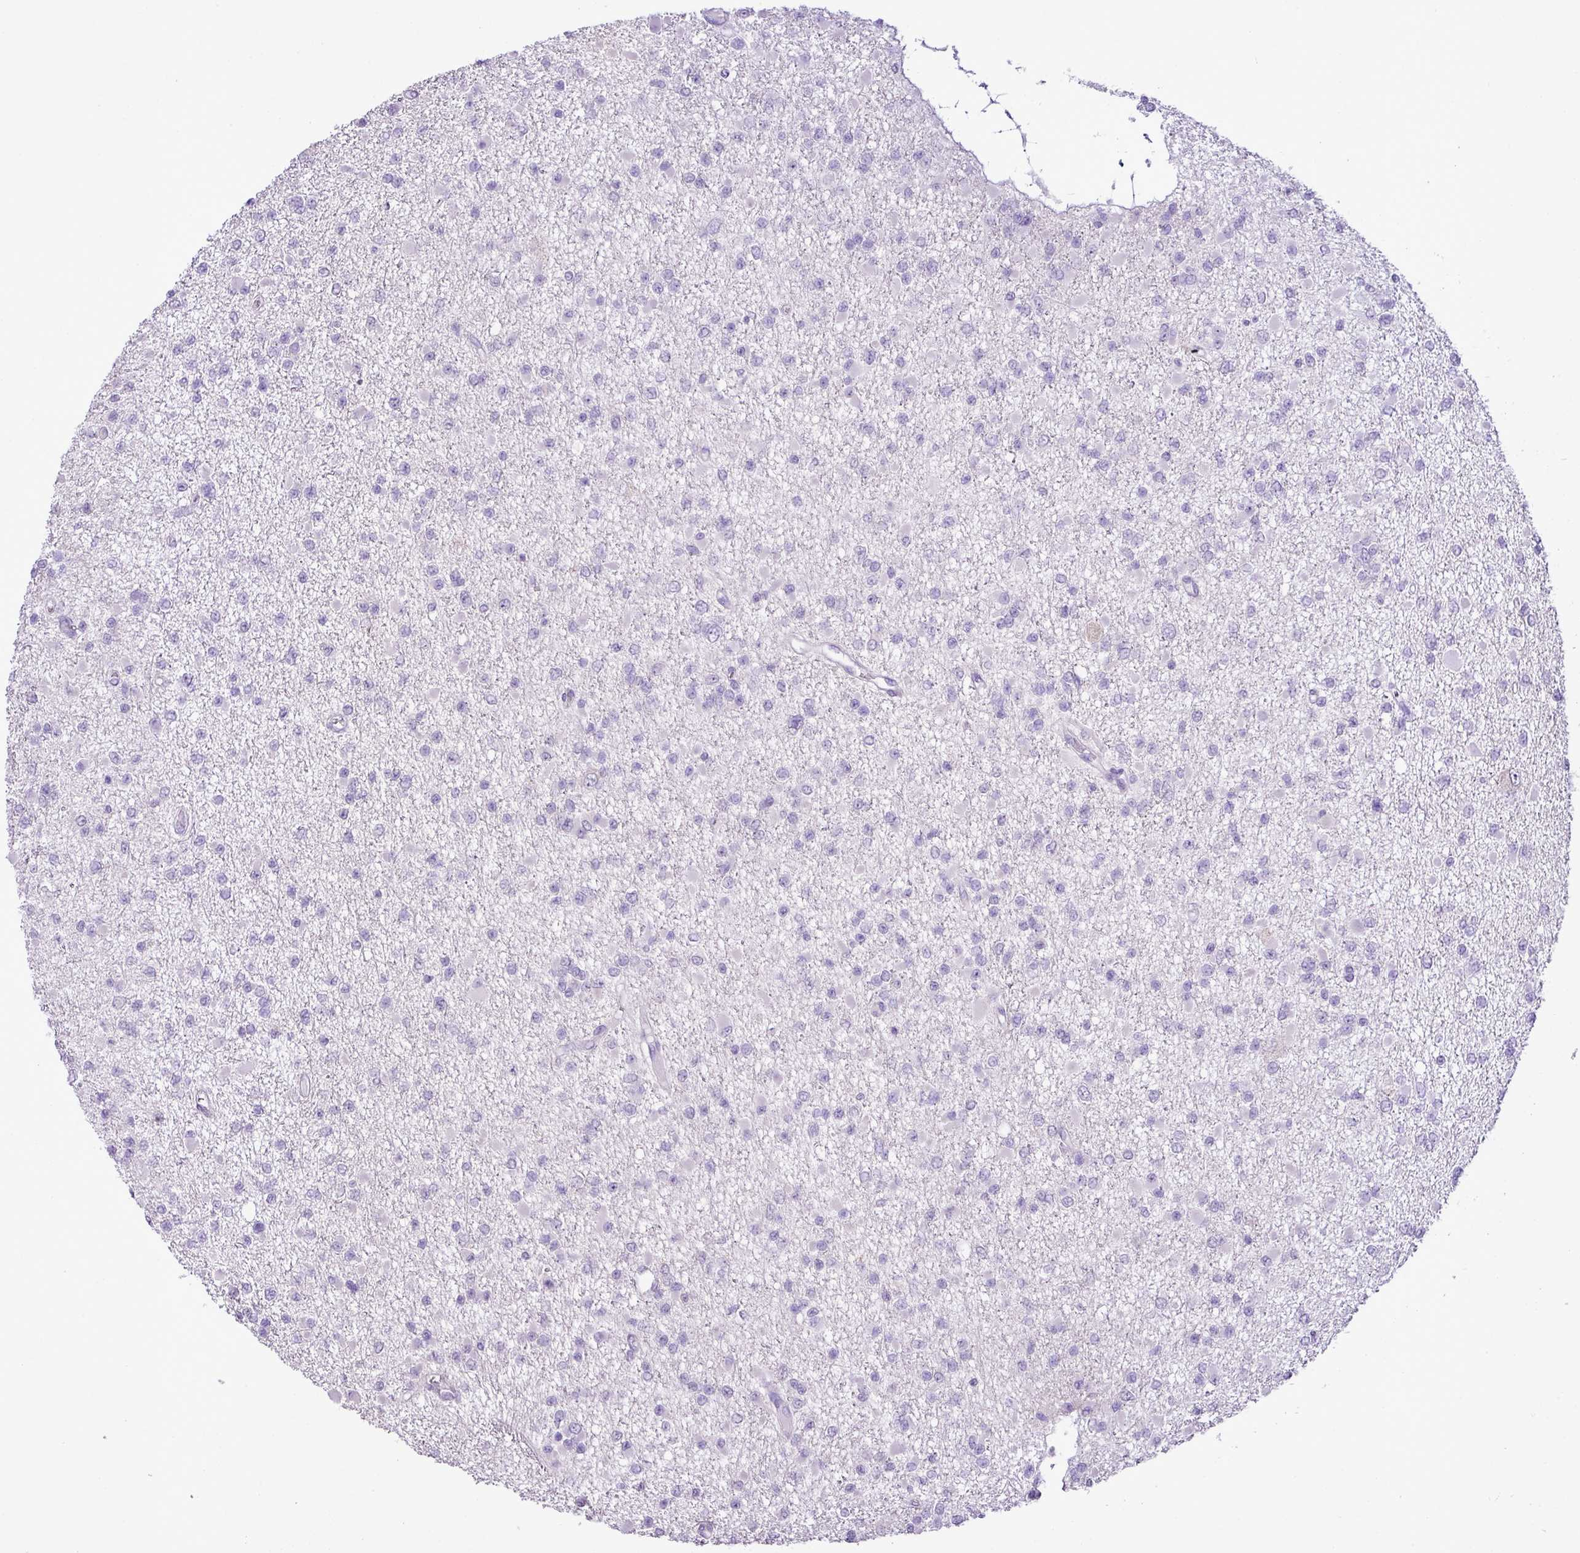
{"staining": {"intensity": "negative", "quantity": "none", "location": "none"}, "tissue": "glioma", "cell_type": "Tumor cells", "image_type": "cancer", "snomed": [{"axis": "morphology", "description": "Glioma, malignant, Low grade"}, {"axis": "topography", "description": "Brain"}], "caption": "A high-resolution photomicrograph shows immunohistochemistry staining of malignant low-grade glioma, which displays no significant expression in tumor cells.", "gene": "ZSCAN5A", "patient": {"sex": "female", "age": 22}}